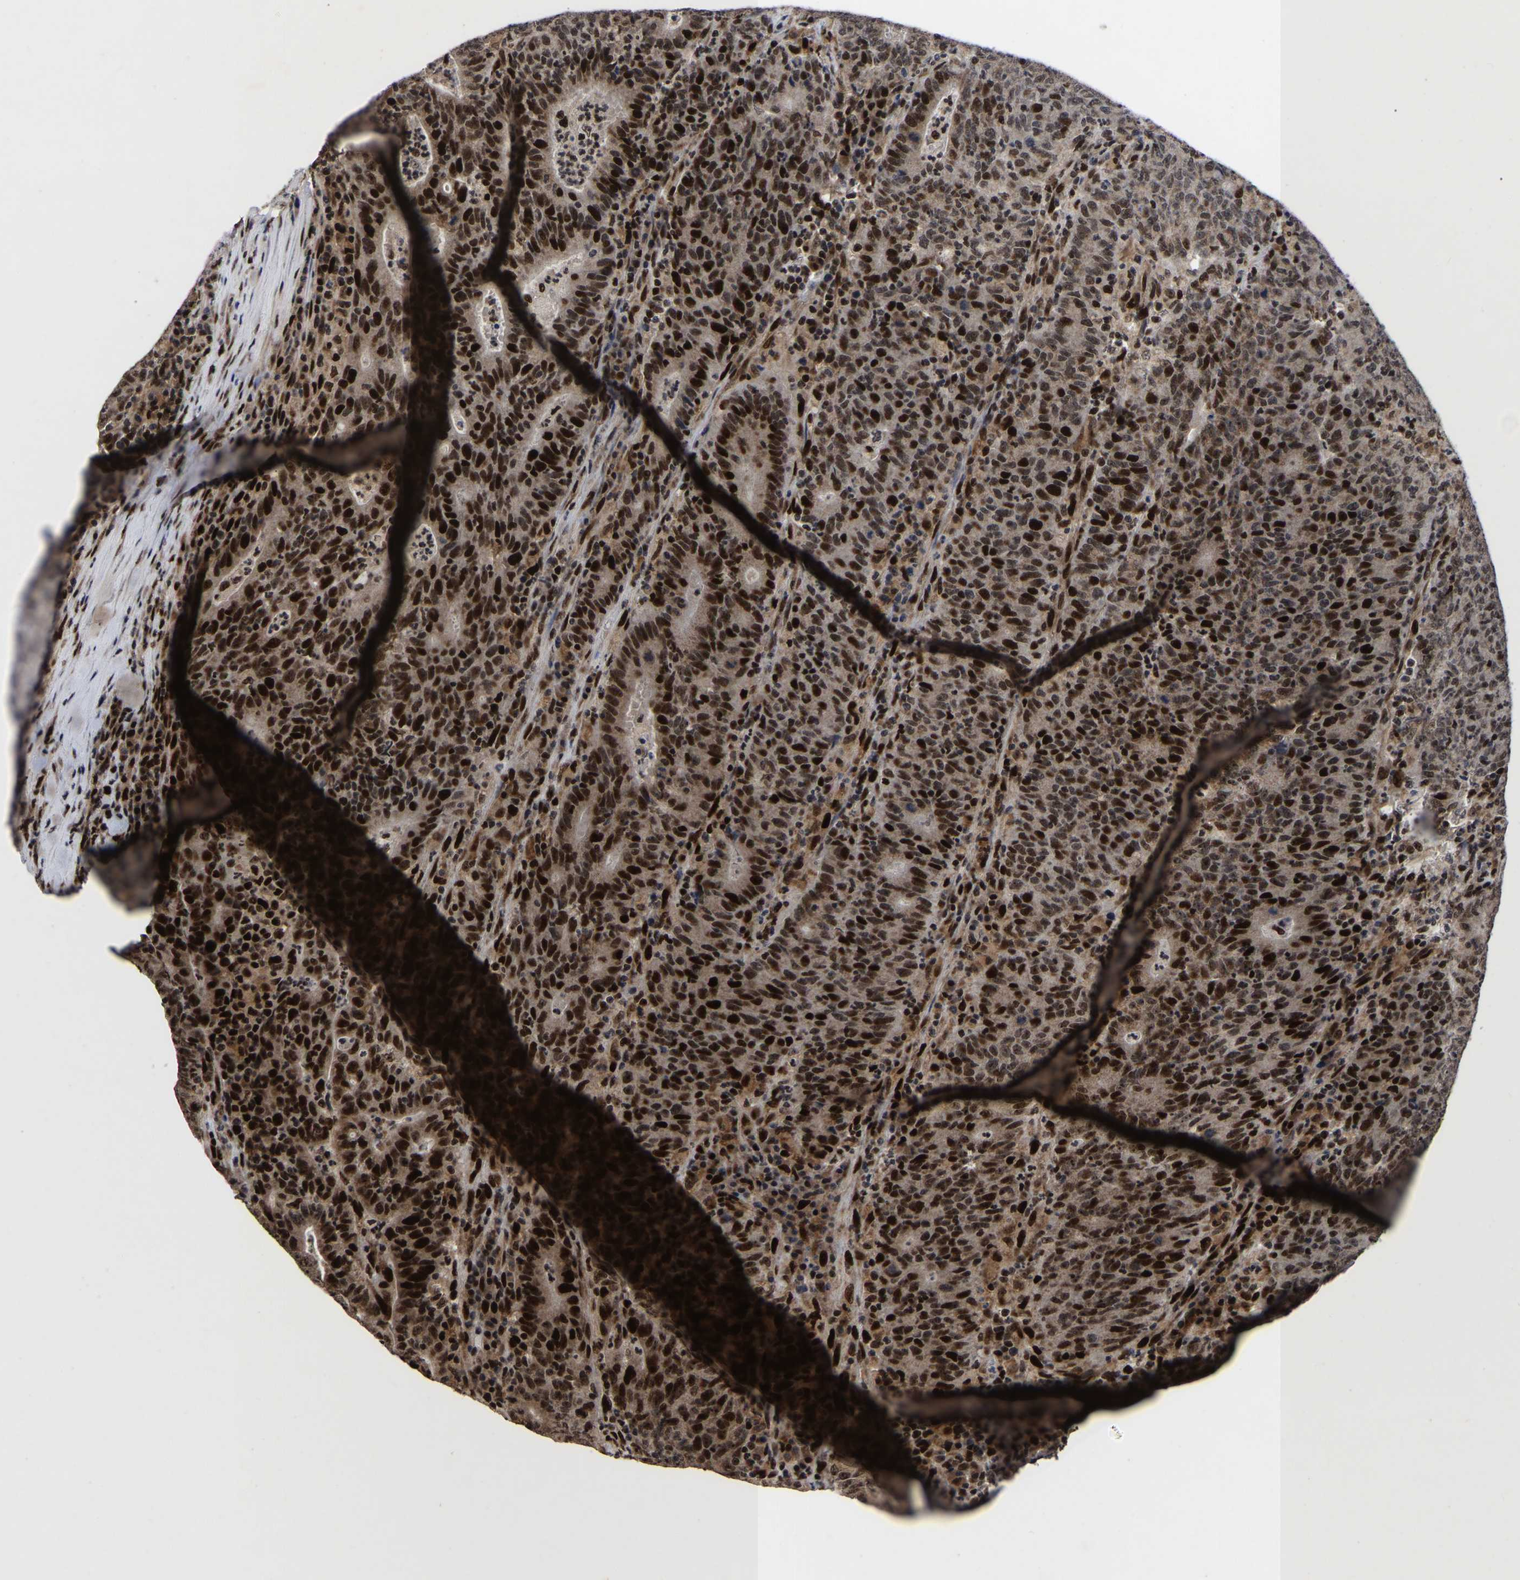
{"staining": {"intensity": "strong", "quantity": ">75%", "location": "cytoplasmic/membranous,nuclear"}, "tissue": "colorectal cancer", "cell_type": "Tumor cells", "image_type": "cancer", "snomed": [{"axis": "morphology", "description": "Adenocarcinoma, NOS"}, {"axis": "topography", "description": "Colon"}], "caption": "Immunohistochemistry photomicrograph of human colorectal cancer (adenocarcinoma) stained for a protein (brown), which exhibits high levels of strong cytoplasmic/membranous and nuclear positivity in approximately >75% of tumor cells.", "gene": "JUNB", "patient": {"sex": "female", "age": 75}}